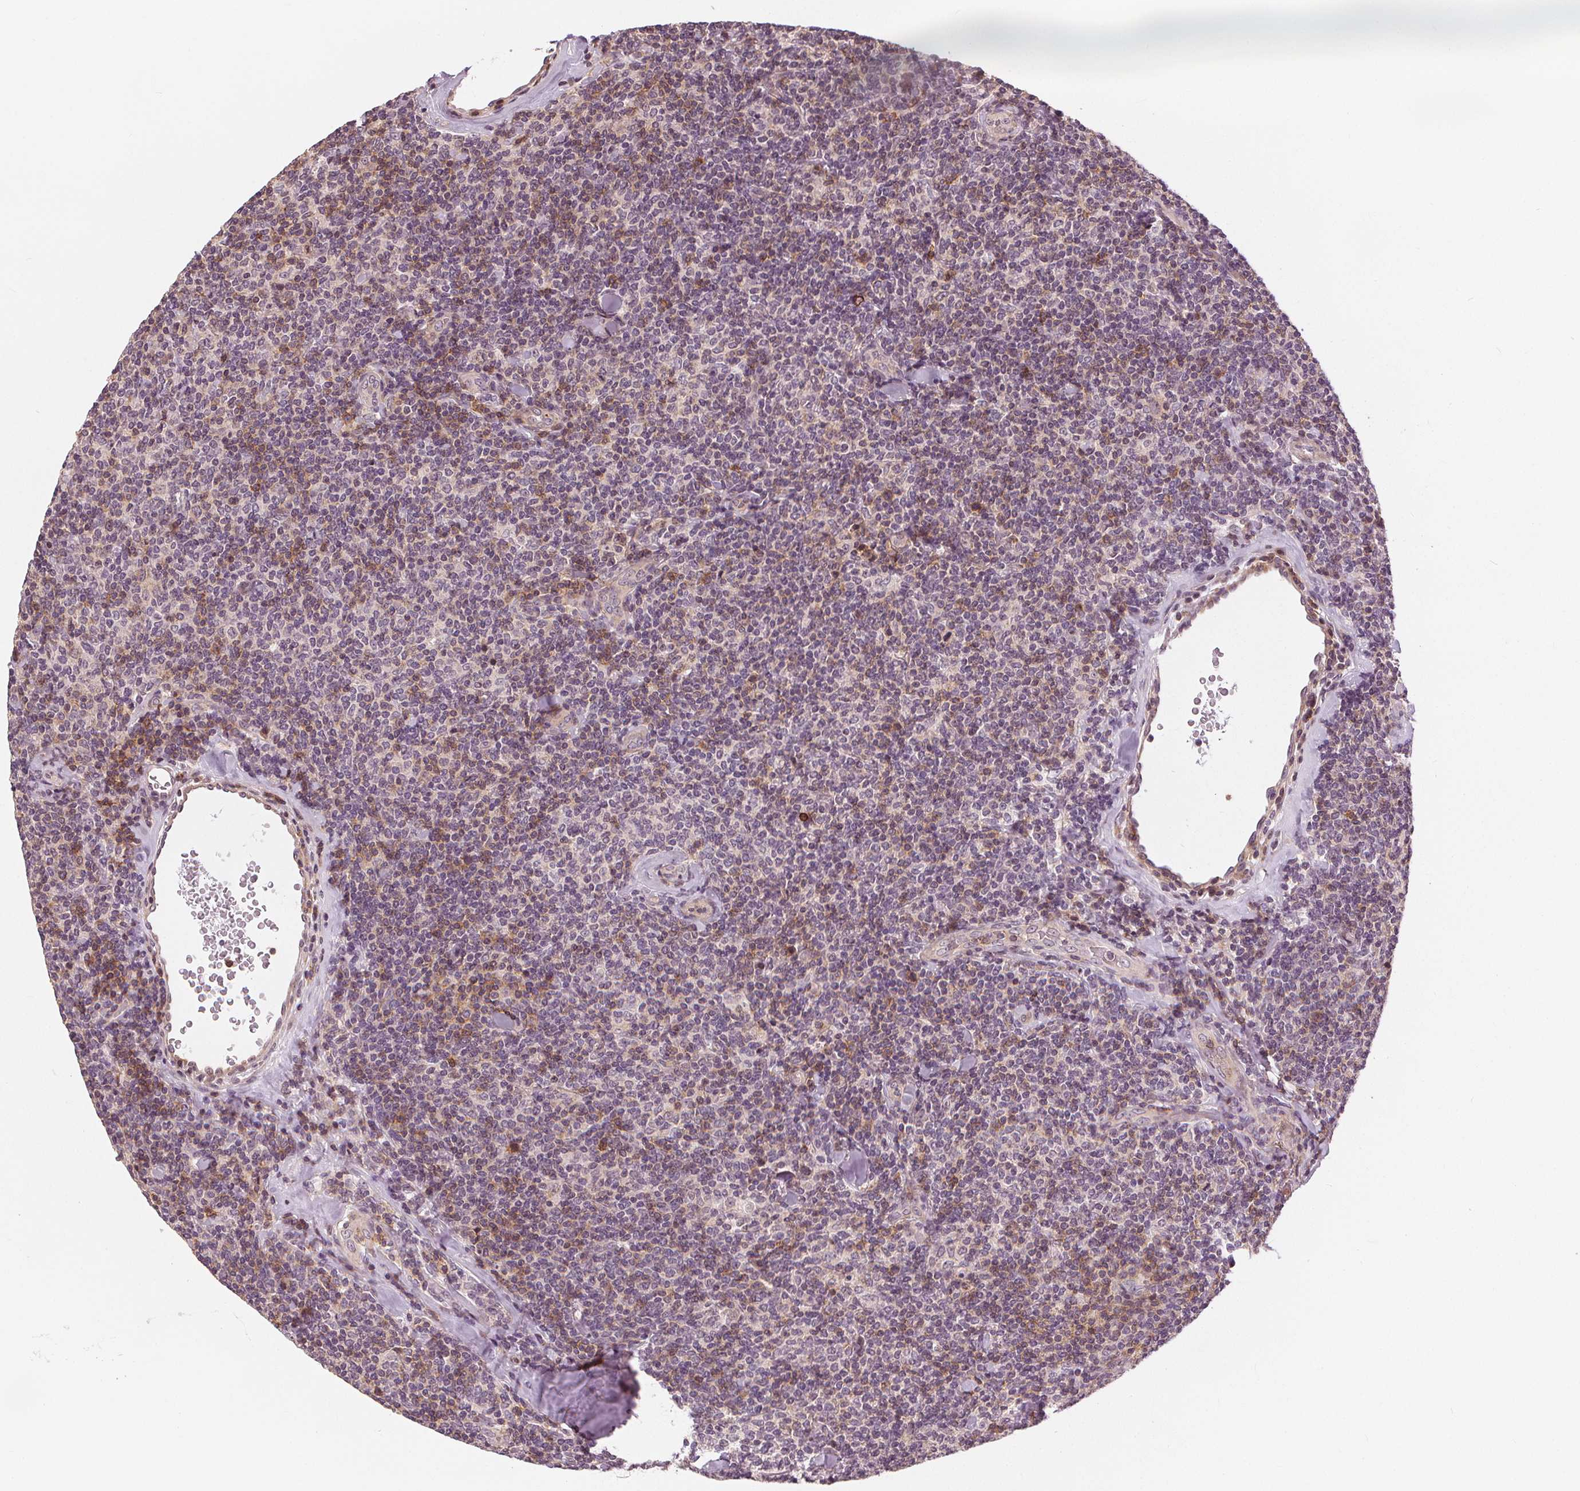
{"staining": {"intensity": "weak", "quantity": "<25%", "location": "cytoplasmic/membranous,nuclear"}, "tissue": "lymphoma", "cell_type": "Tumor cells", "image_type": "cancer", "snomed": [{"axis": "morphology", "description": "Malignant lymphoma, non-Hodgkin's type, Low grade"}, {"axis": "topography", "description": "Lymph node"}], "caption": "Immunohistochemistry of human lymphoma demonstrates no expression in tumor cells. (DAB IHC visualized using brightfield microscopy, high magnification).", "gene": "SLC34A1", "patient": {"sex": "female", "age": 56}}